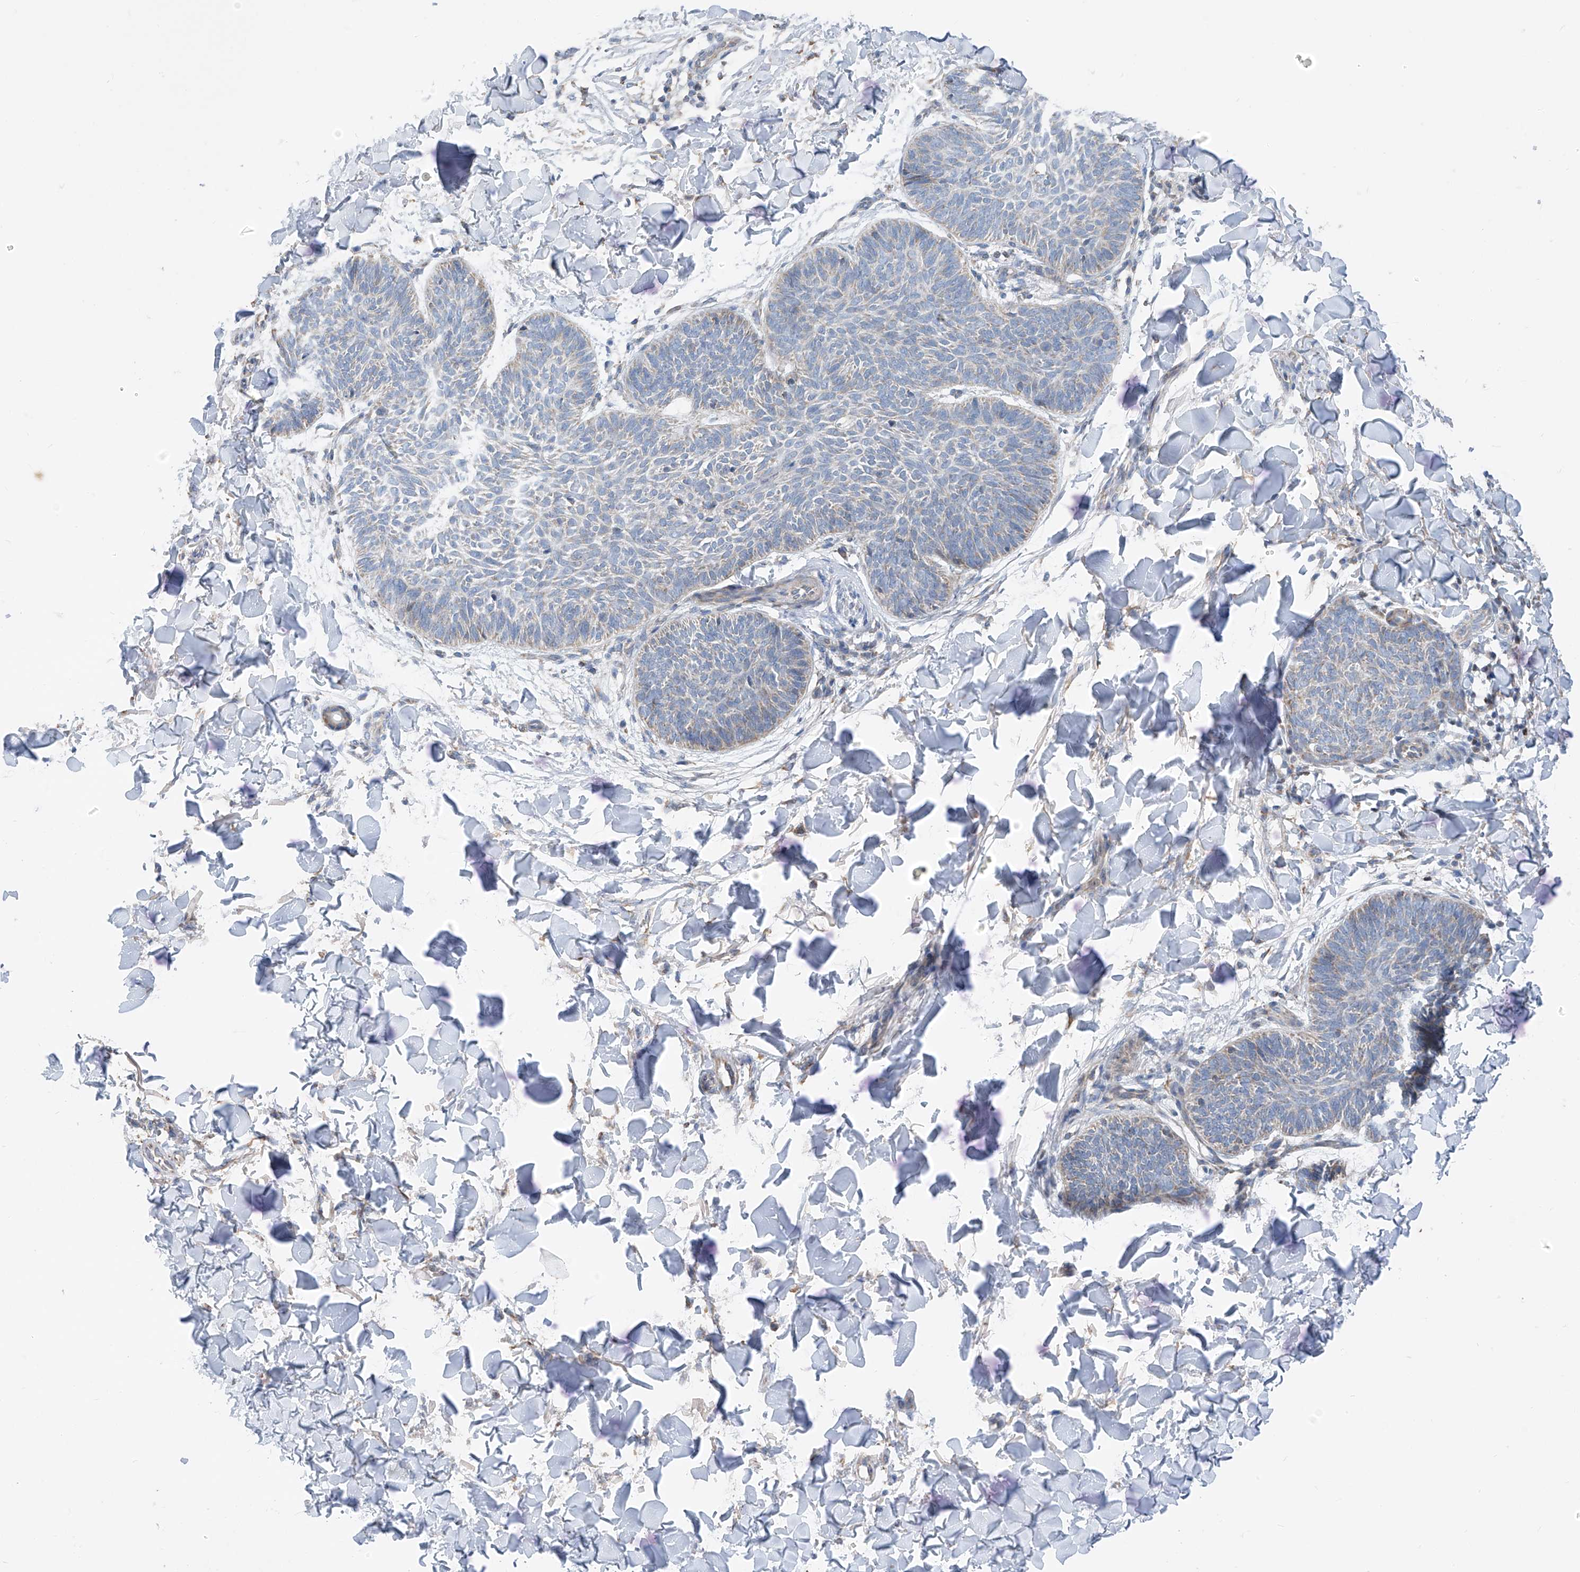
{"staining": {"intensity": "negative", "quantity": "none", "location": "none"}, "tissue": "skin cancer", "cell_type": "Tumor cells", "image_type": "cancer", "snomed": [{"axis": "morphology", "description": "Normal tissue, NOS"}, {"axis": "morphology", "description": "Basal cell carcinoma"}, {"axis": "topography", "description": "Skin"}], "caption": "Micrograph shows no protein staining in tumor cells of skin basal cell carcinoma tissue. (DAB (3,3'-diaminobenzidine) immunohistochemistry (IHC) visualized using brightfield microscopy, high magnification).", "gene": "EOMES", "patient": {"sex": "male", "age": 50}}